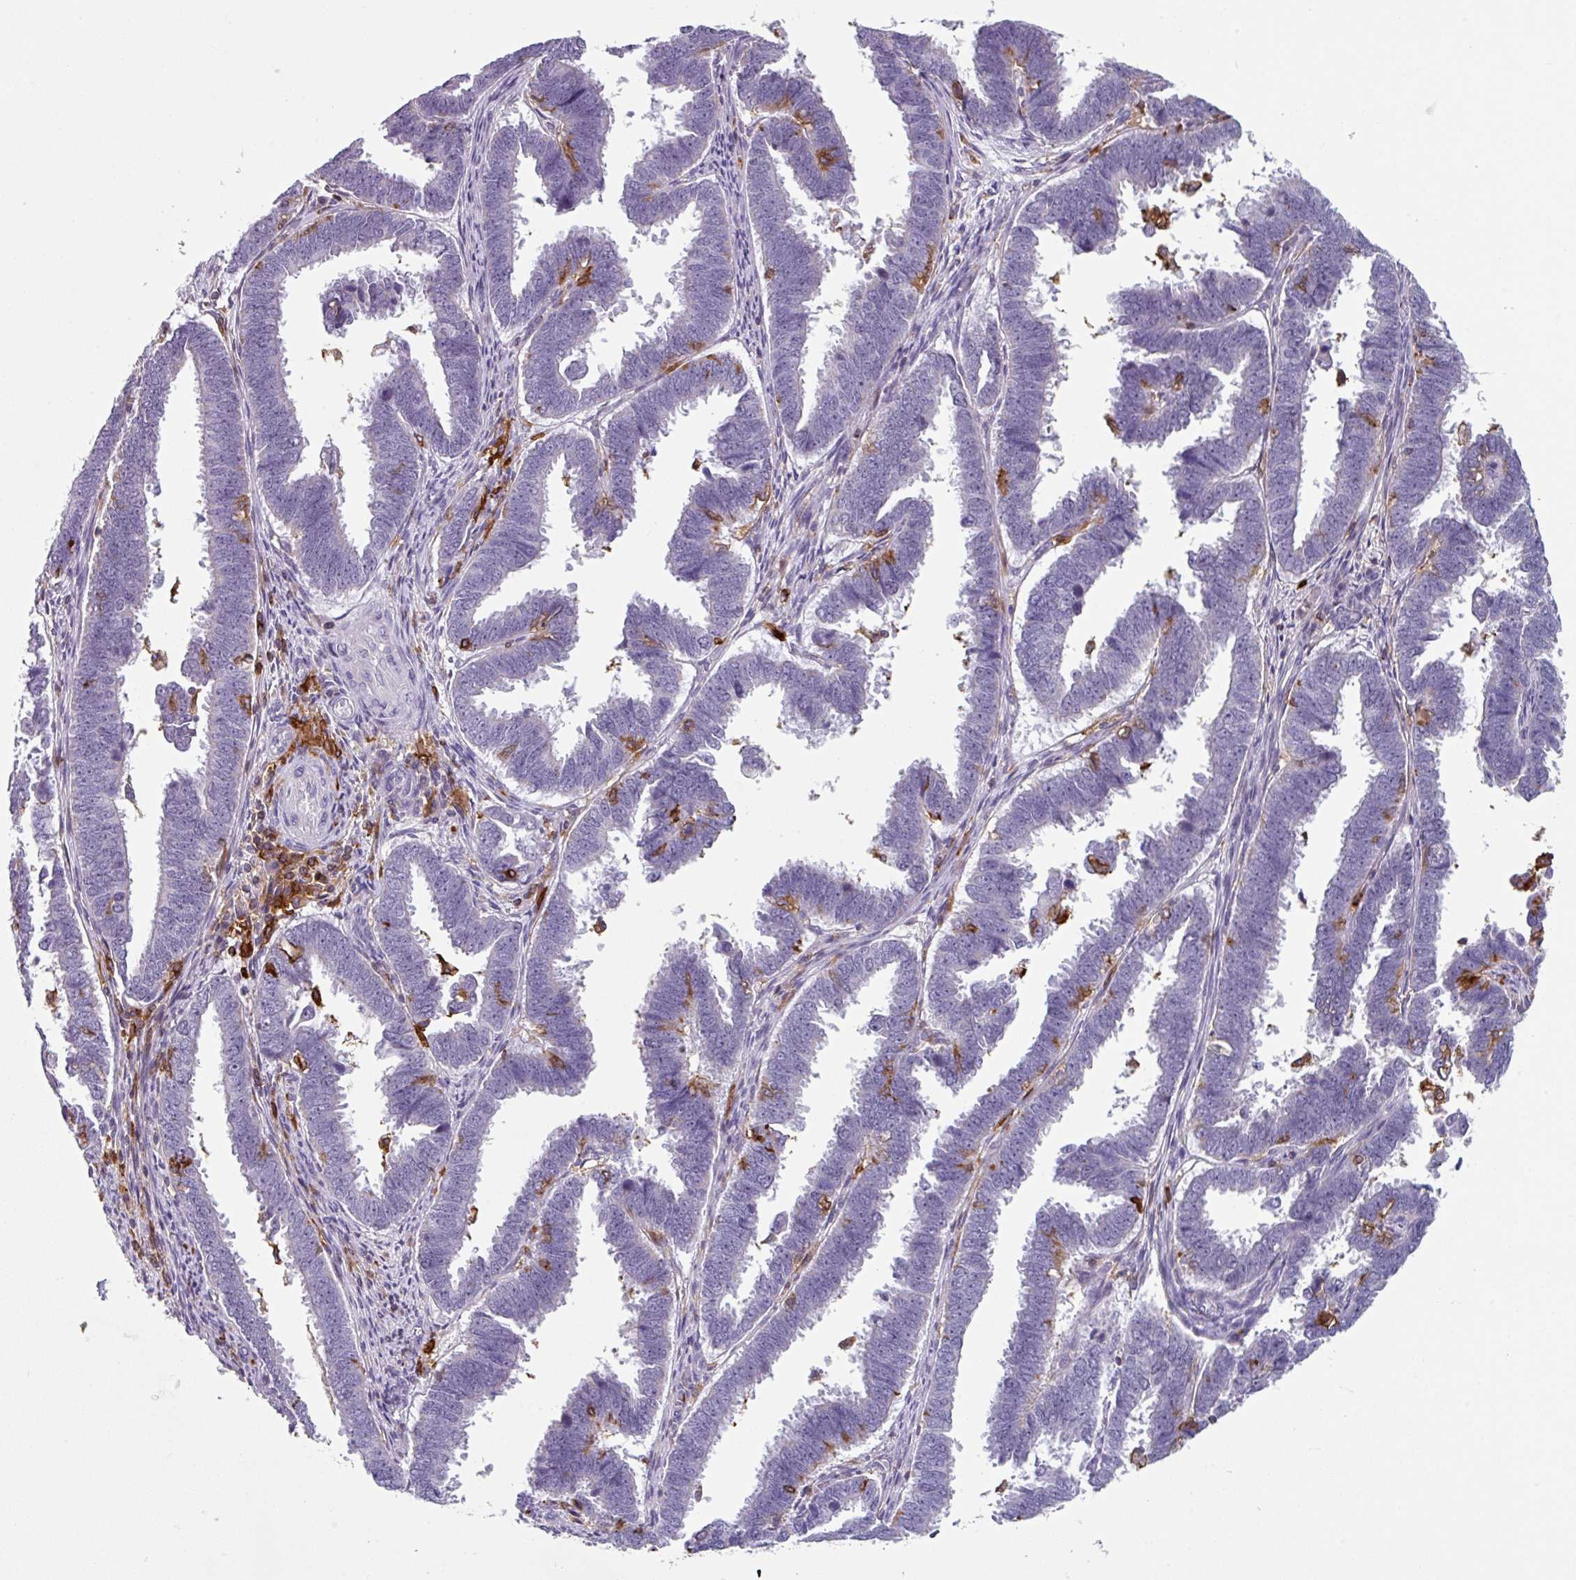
{"staining": {"intensity": "negative", "quantity": "none", "location": "none"}, "tissue": "endometrial cancer", "cell_type": "Tumor cells", "image_type": "cancer", "snomed": [{"axis": "morphology", "description": "Adenocarcinoma, NOS"}, {"axis": "topography", "description": "Endometrium"}], "caption": "Immunohistochemistry micrograph of human endometrial cancer stained for a protein (brown), which demonstrates no expression in tumor cells.", "gene": "EXOSC5", "patient": {"sex": "female", "age": 75}}